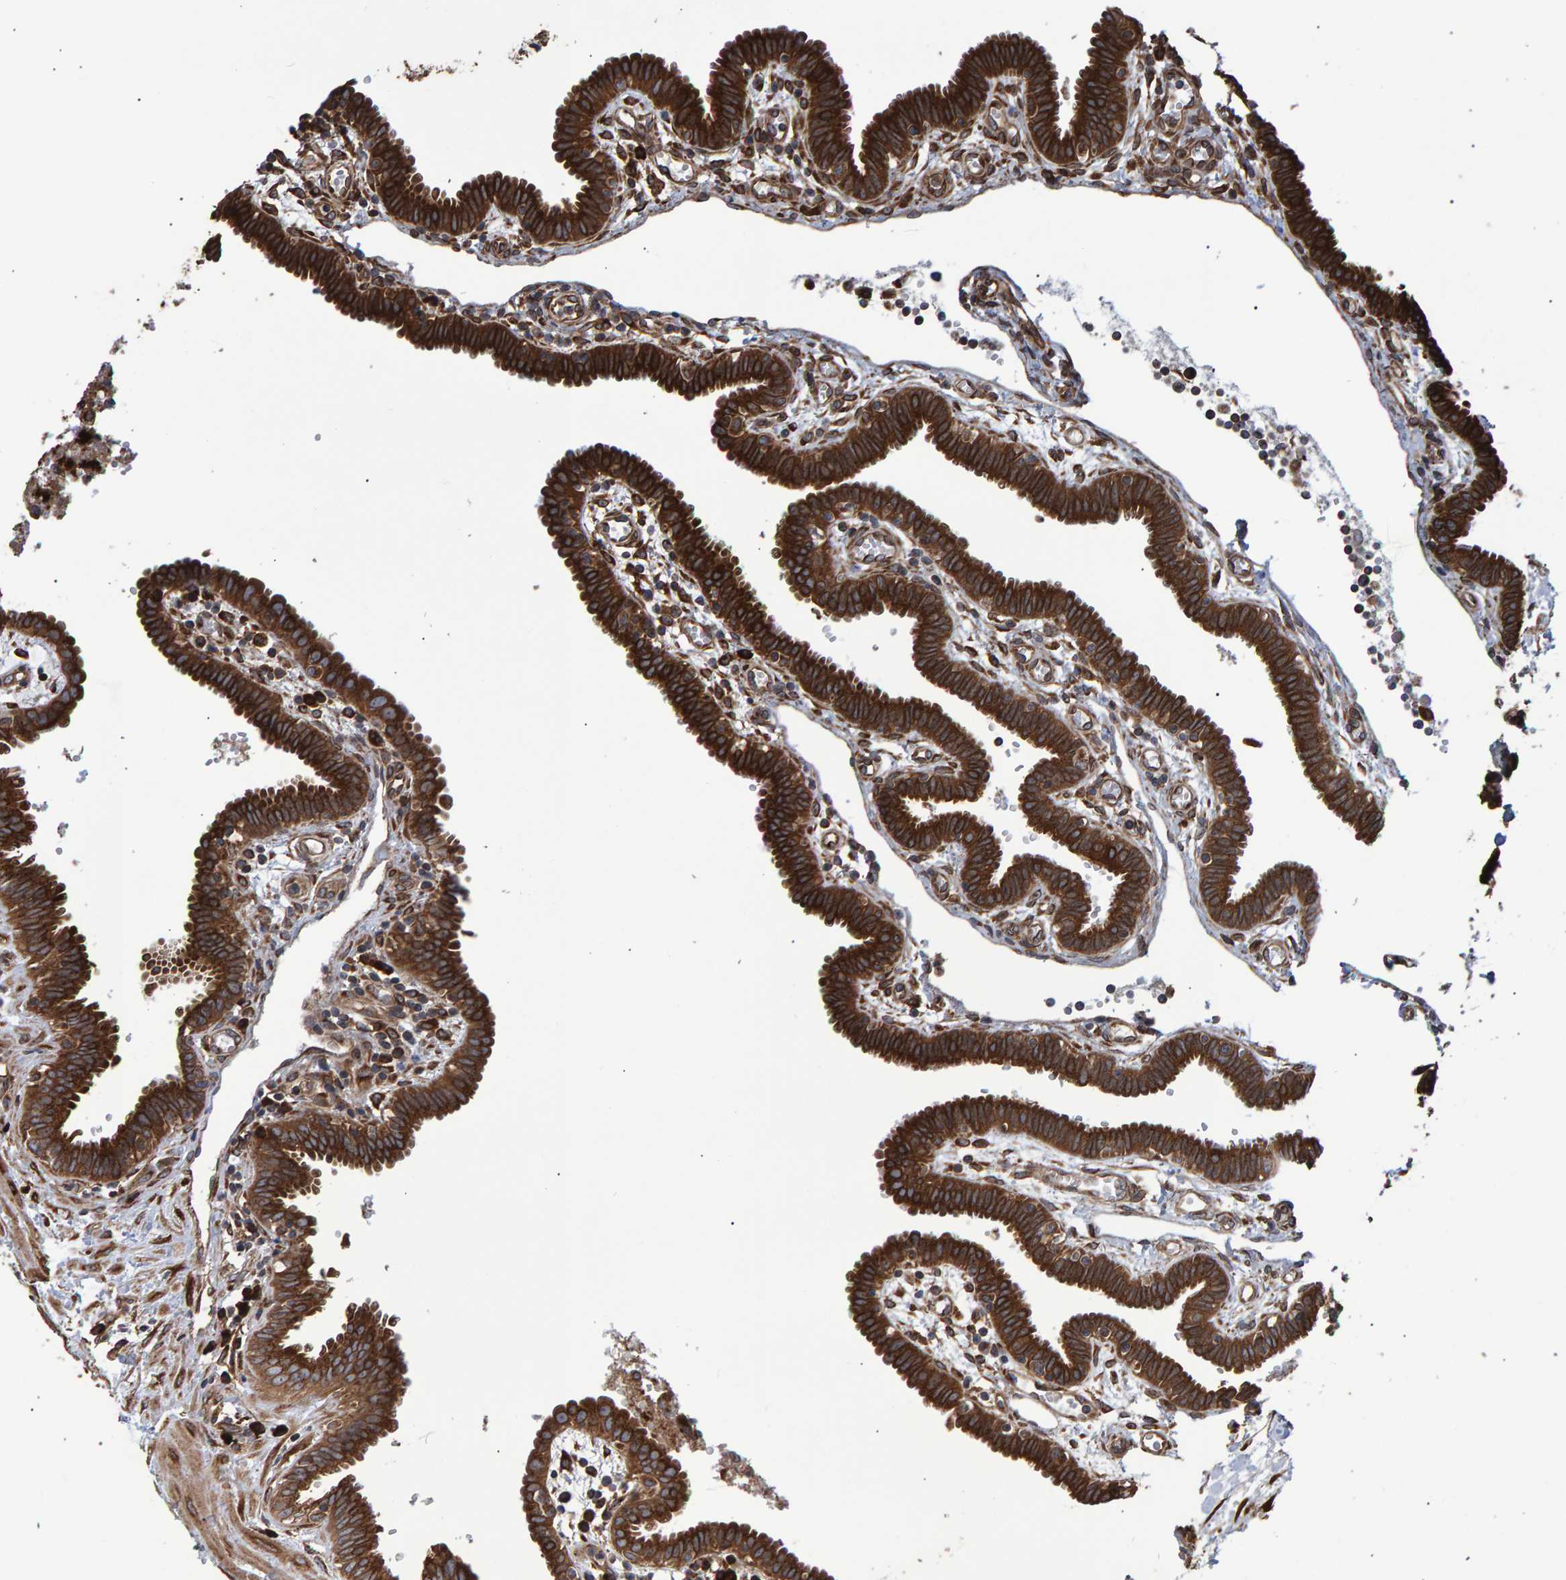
{"staining": {"intensity": "strong", "quantity": ">75%", "location": "cytoplasmic/membranous"}, "tissue": "fallopian tube", "cell_type": "Glandular cells", "image_type": "normal", "snomed": [{"axis": "morphology", "description": "Normal tissue, NOS"}, {"axis": "topography", "description": "Fallopian tube"}, {"axis": "topography", "description": "Placenta"}], "caption": "Immunohistochemistry image of normal fallopian tube stained for a protein (brown), which displays high levels of strong cytoplasmic/membranous staining in about >75% of glandular cells.", "gene": "FAM117A", "patient": {"sex": "female", "age": 32}}